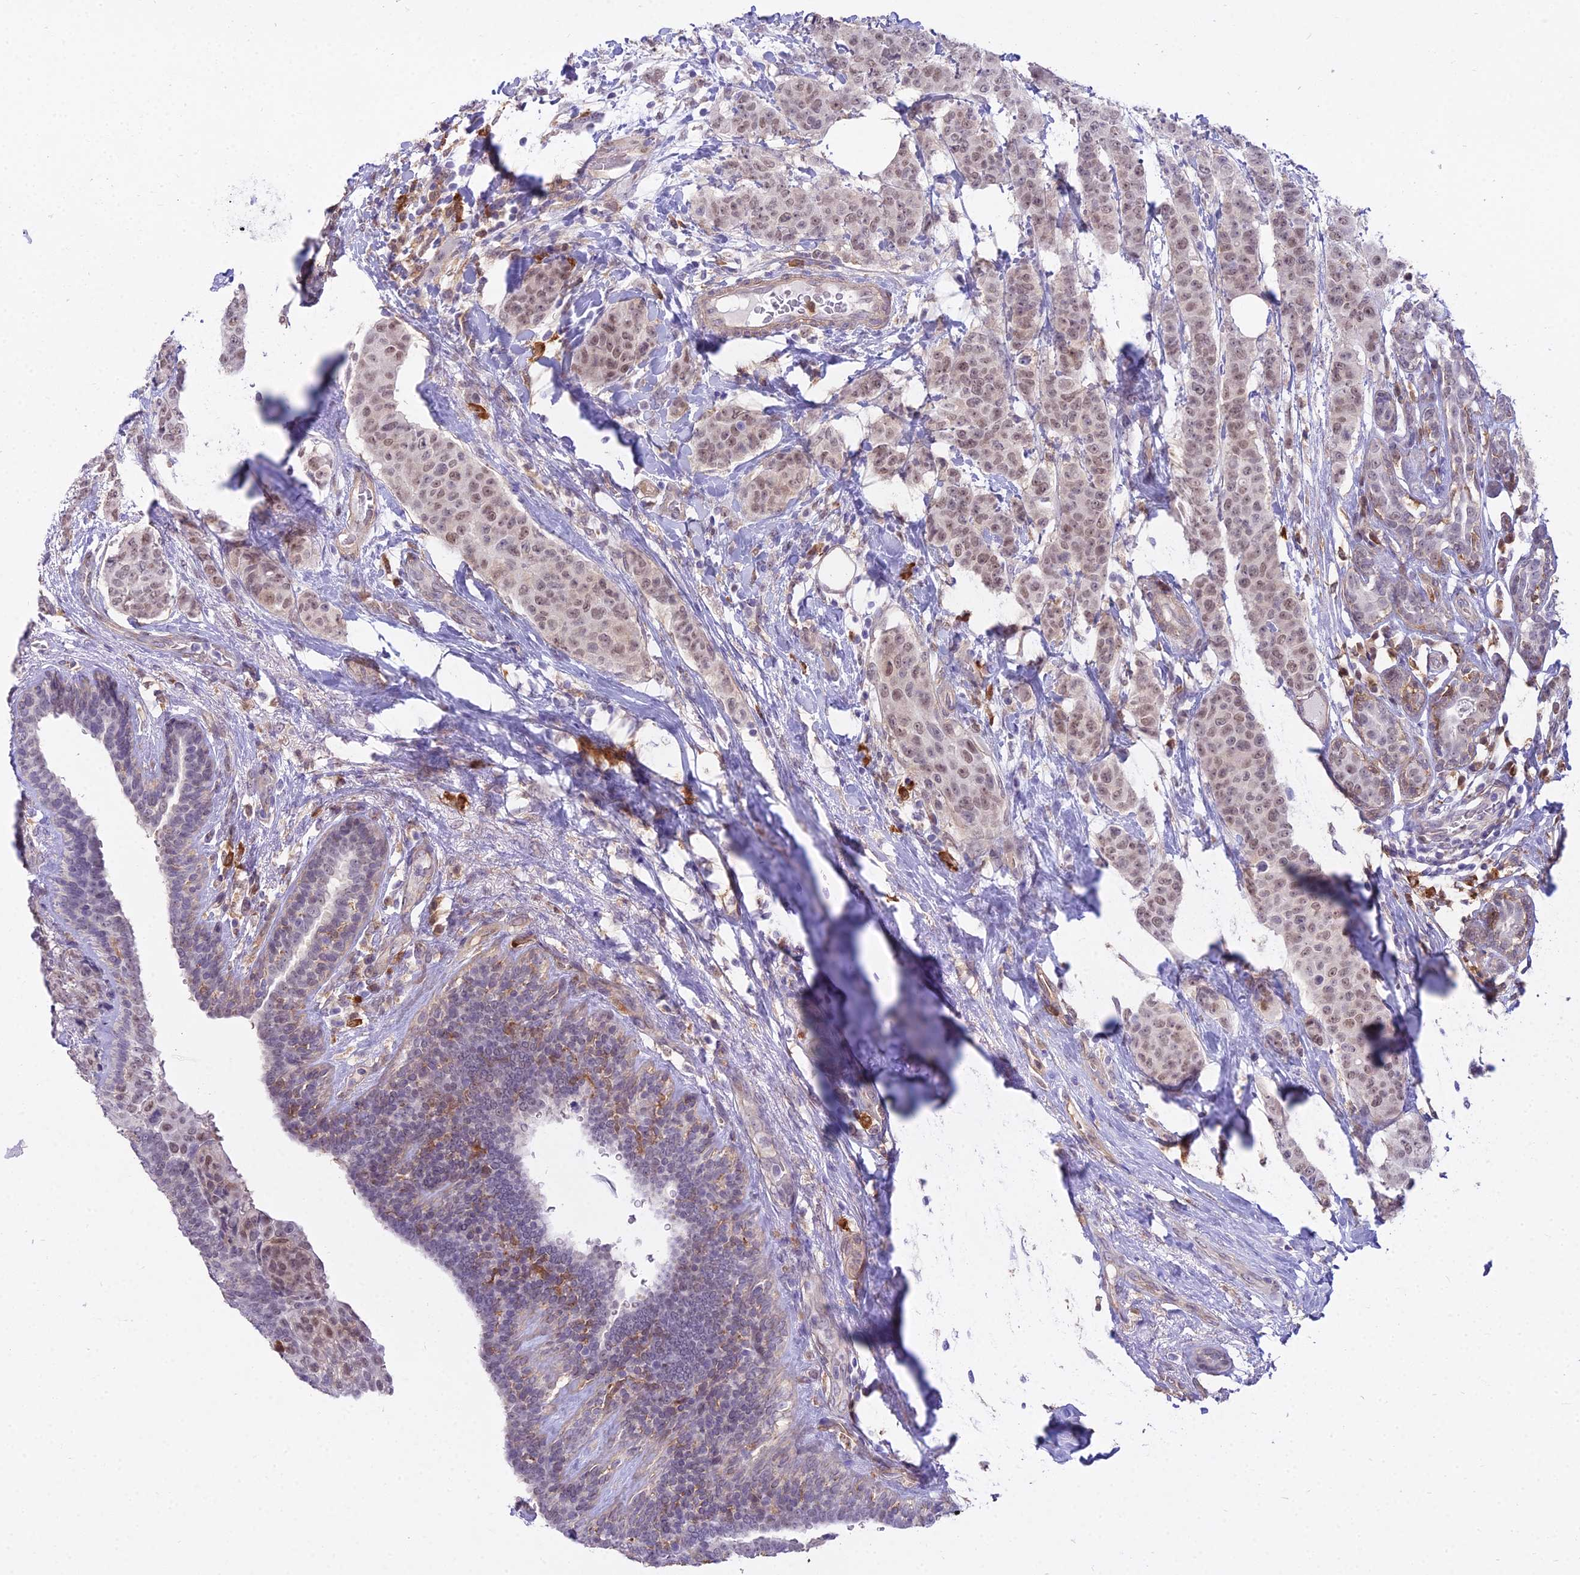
{"staining": {"intensity": "moderate", "quantity": ">75%", "location": "nuclear"}, "tissue": "breast cancer", "cell_type": "Tumor cells", "image_type": "cancer", "snomed": [{"axis": "morphology", "description": "Duct carcinoma"}, {"axis": "topography", "description": "Breast"}], "caption": "Brown immunohistochemical staining in breast cancer exhibits moderate nuclear staining in about >75% of tumor cells. Using DAB (brown) and hematoxylin (blue) stains, captured at high magnification using brightfield microscopy.", "gene": "BLNK", "patient": {"sex": "female", "age": 40}}